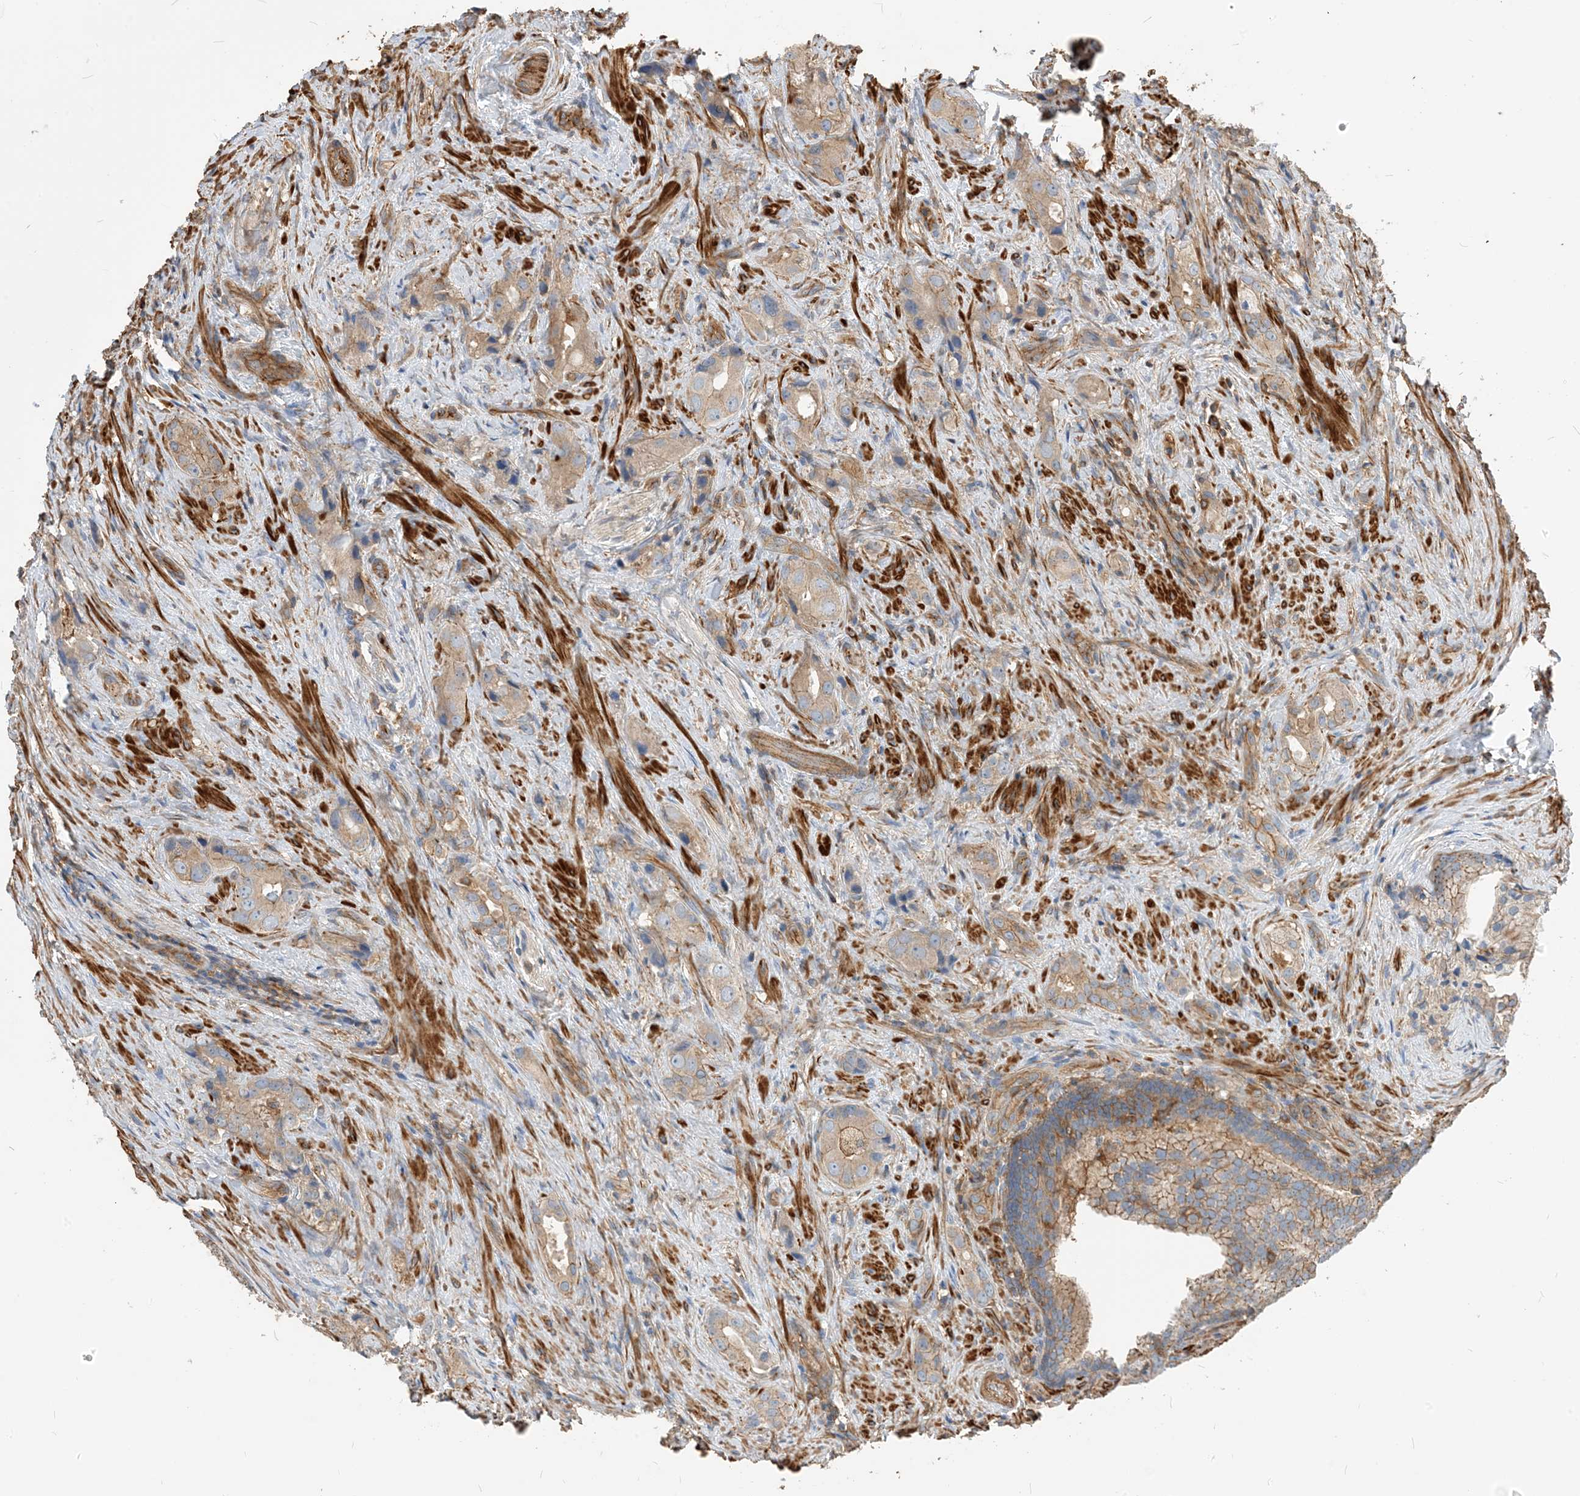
{"staining": {"intensity": "moderate", "quantity": ">75%", "location": "cytoplasmic/membranous"}, "tissue": "prostate cancer", "cell_type": "Tumor cells", "image_type": "cancer", "snomed": [{"axis": "morphology", "description": "Adenocarcinoma, Low grade"}, {"axis": "topography", "description": "Prostate"}], "caption": "Prostate low-grade adenocarcinoma tissue exhibits moderate cytoplasmic/membranous staining in approximately >75% of tumor cells", "gene": "PARVG", "patient": {"sex": "male", "age": 71}}